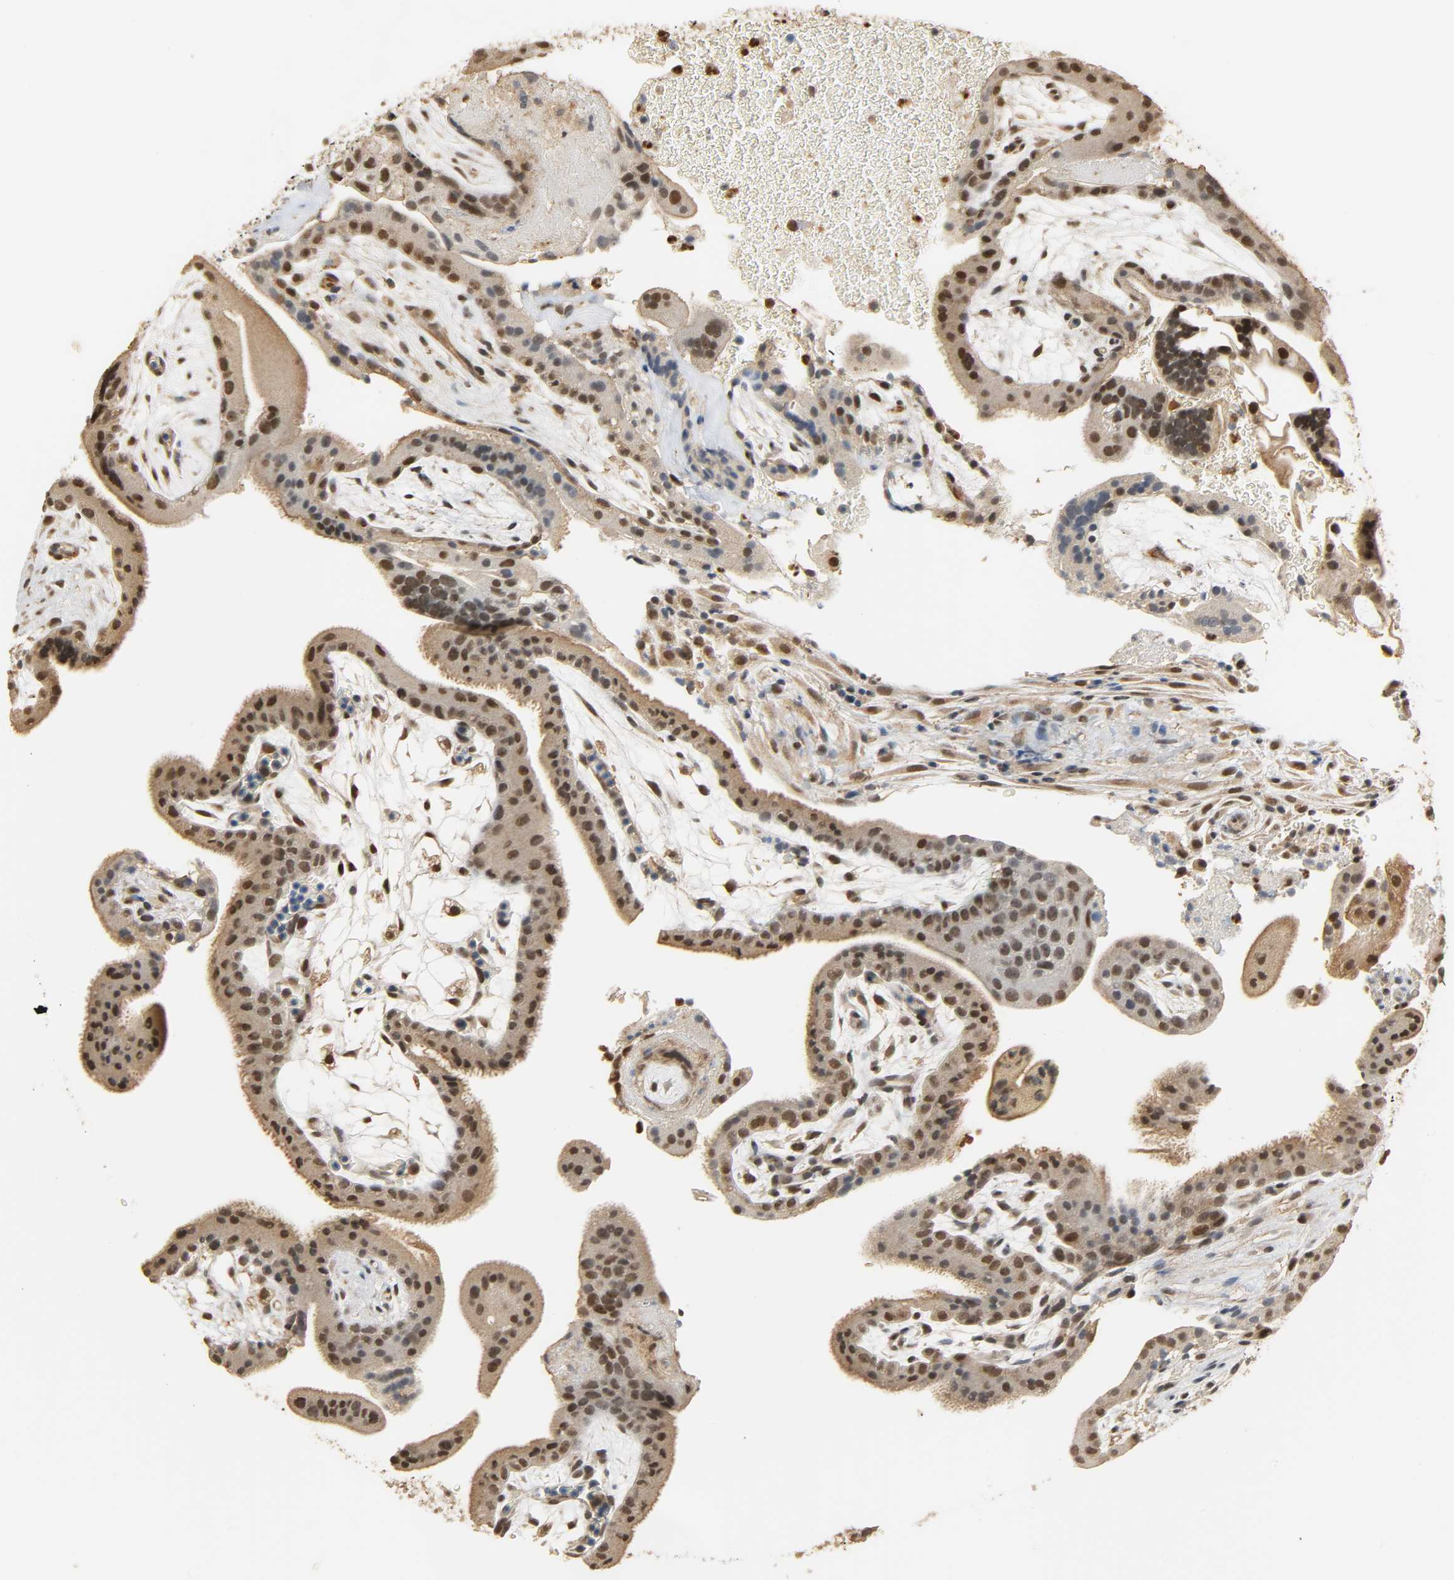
{"staining": {"intensity": "strong", "quantity": ">75%", "location": "nuclear"}, "tissue": "placenta", "cell_type": "Trophoblastic cells", "image_type": "normal", "snomed": [{"axis": "morphology", "description": "Normal tissue, NOS"}, {"axis": "topography", "description": "Placenta"}], "caption": "Protein staining displays strong nuclear expression in approximately >75% of trophoblastic cells in unremarkable placenta. (Brightfield microscopy of DAB IHC at high magnification).", "gene": "ZFPM2", "patient": {"sex": "female", "age": 19}}